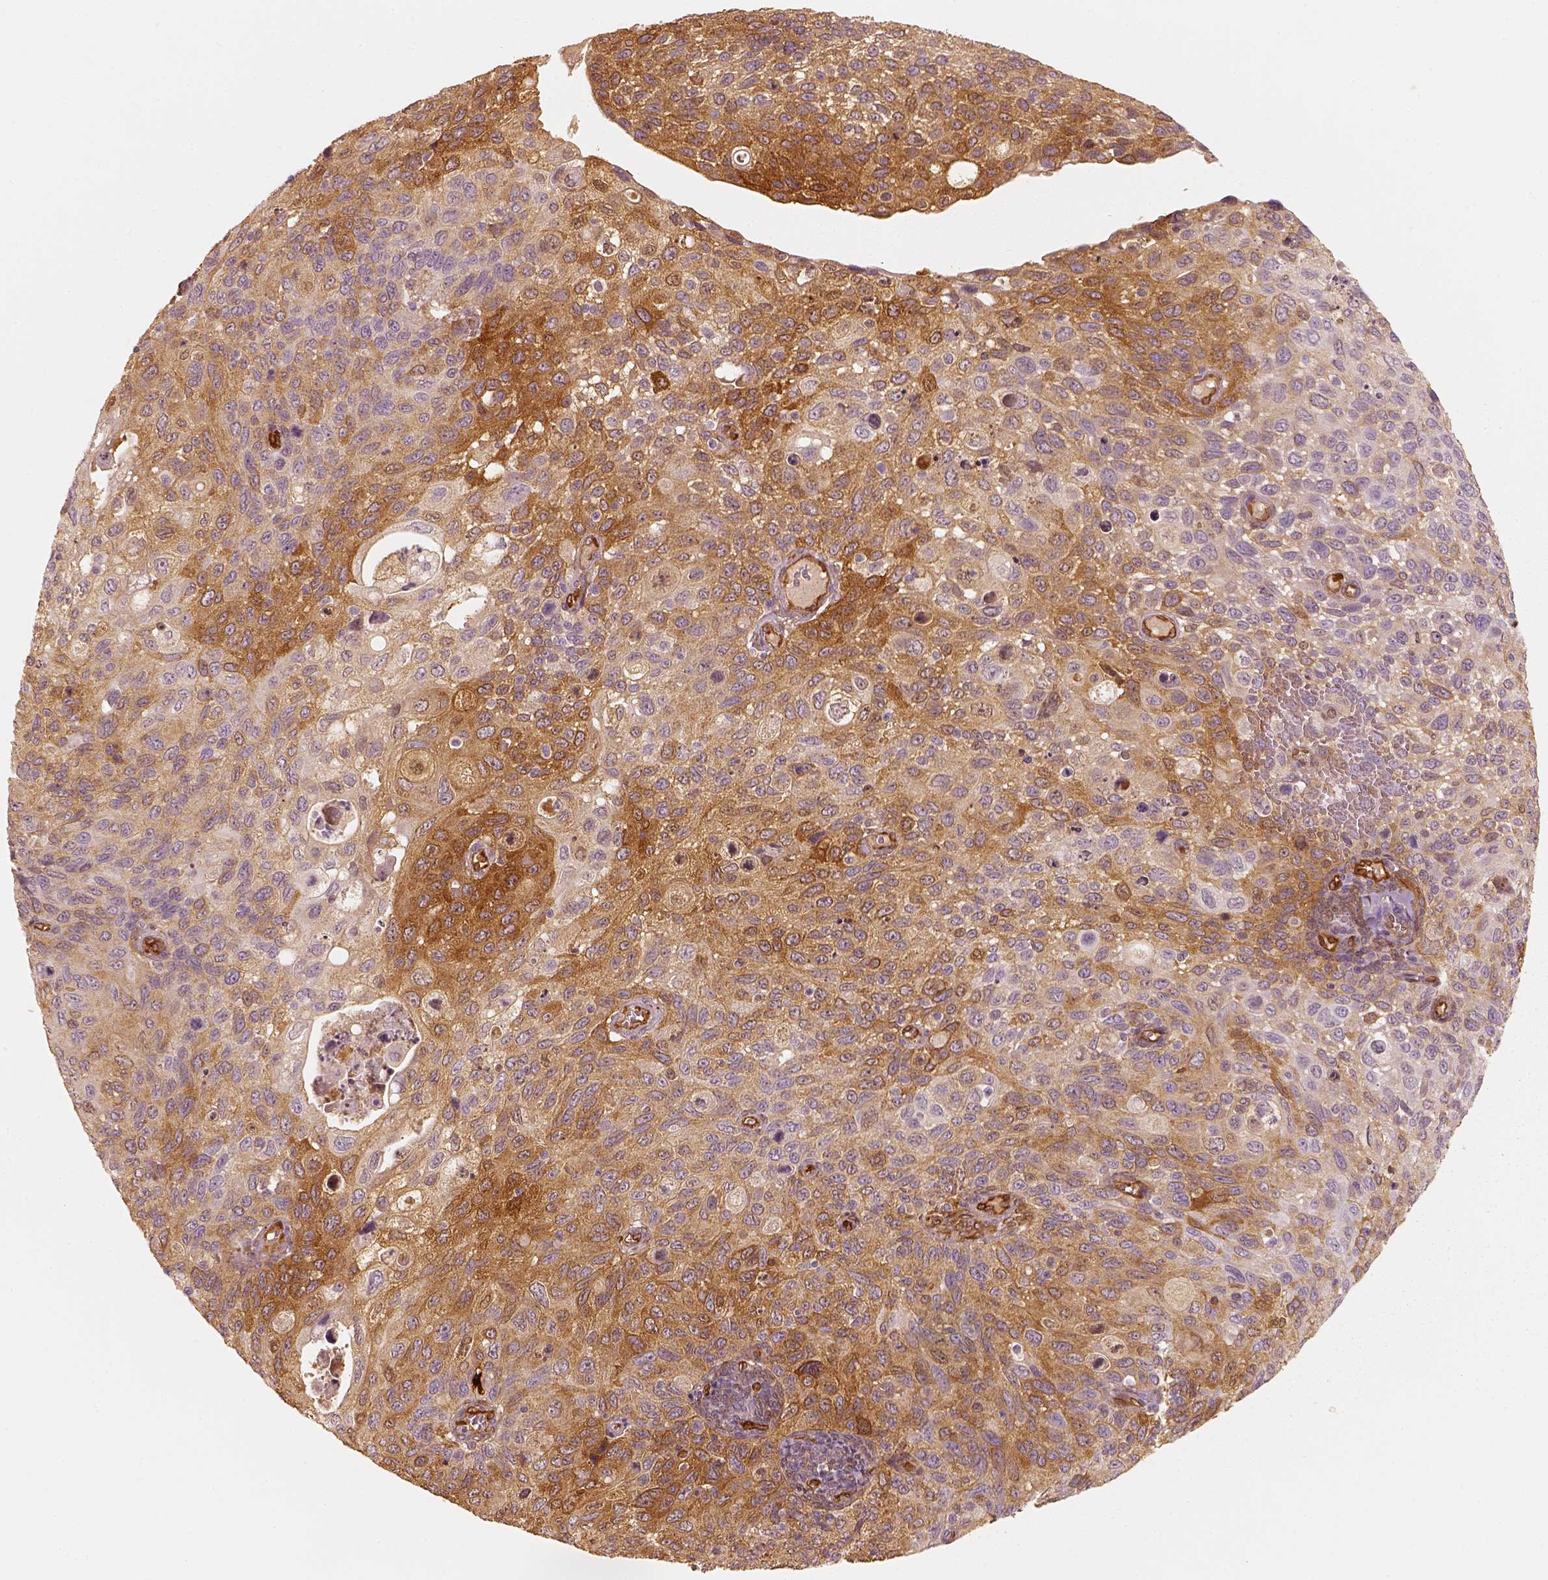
{"staining": {"intensity": "moderate", "quantity": "25%-75%", "location": "cytoplasmic/membranous"}, "tissue": "cervical cancer", "cell_type": "Tumor cells", "image_type": "cancer", "snomed": [{"axis": "morphology", "description": "Squamous cell carcinoma, NOS"}, {"axis": "topography", "description": "Cervix"}], "caption": "The micrograph demonstrates a brown stain indicating the presence of a protein in the cytoplasmic/membranous of tumor cells in squamous cell carcinoma (cervical). (Stains: DAB in brown, nuclei in blue, Microscopy: brightfield microscopy at high magnification).", "gene": "FSCN1", "patient": {"sex": "female", "age": 70}}